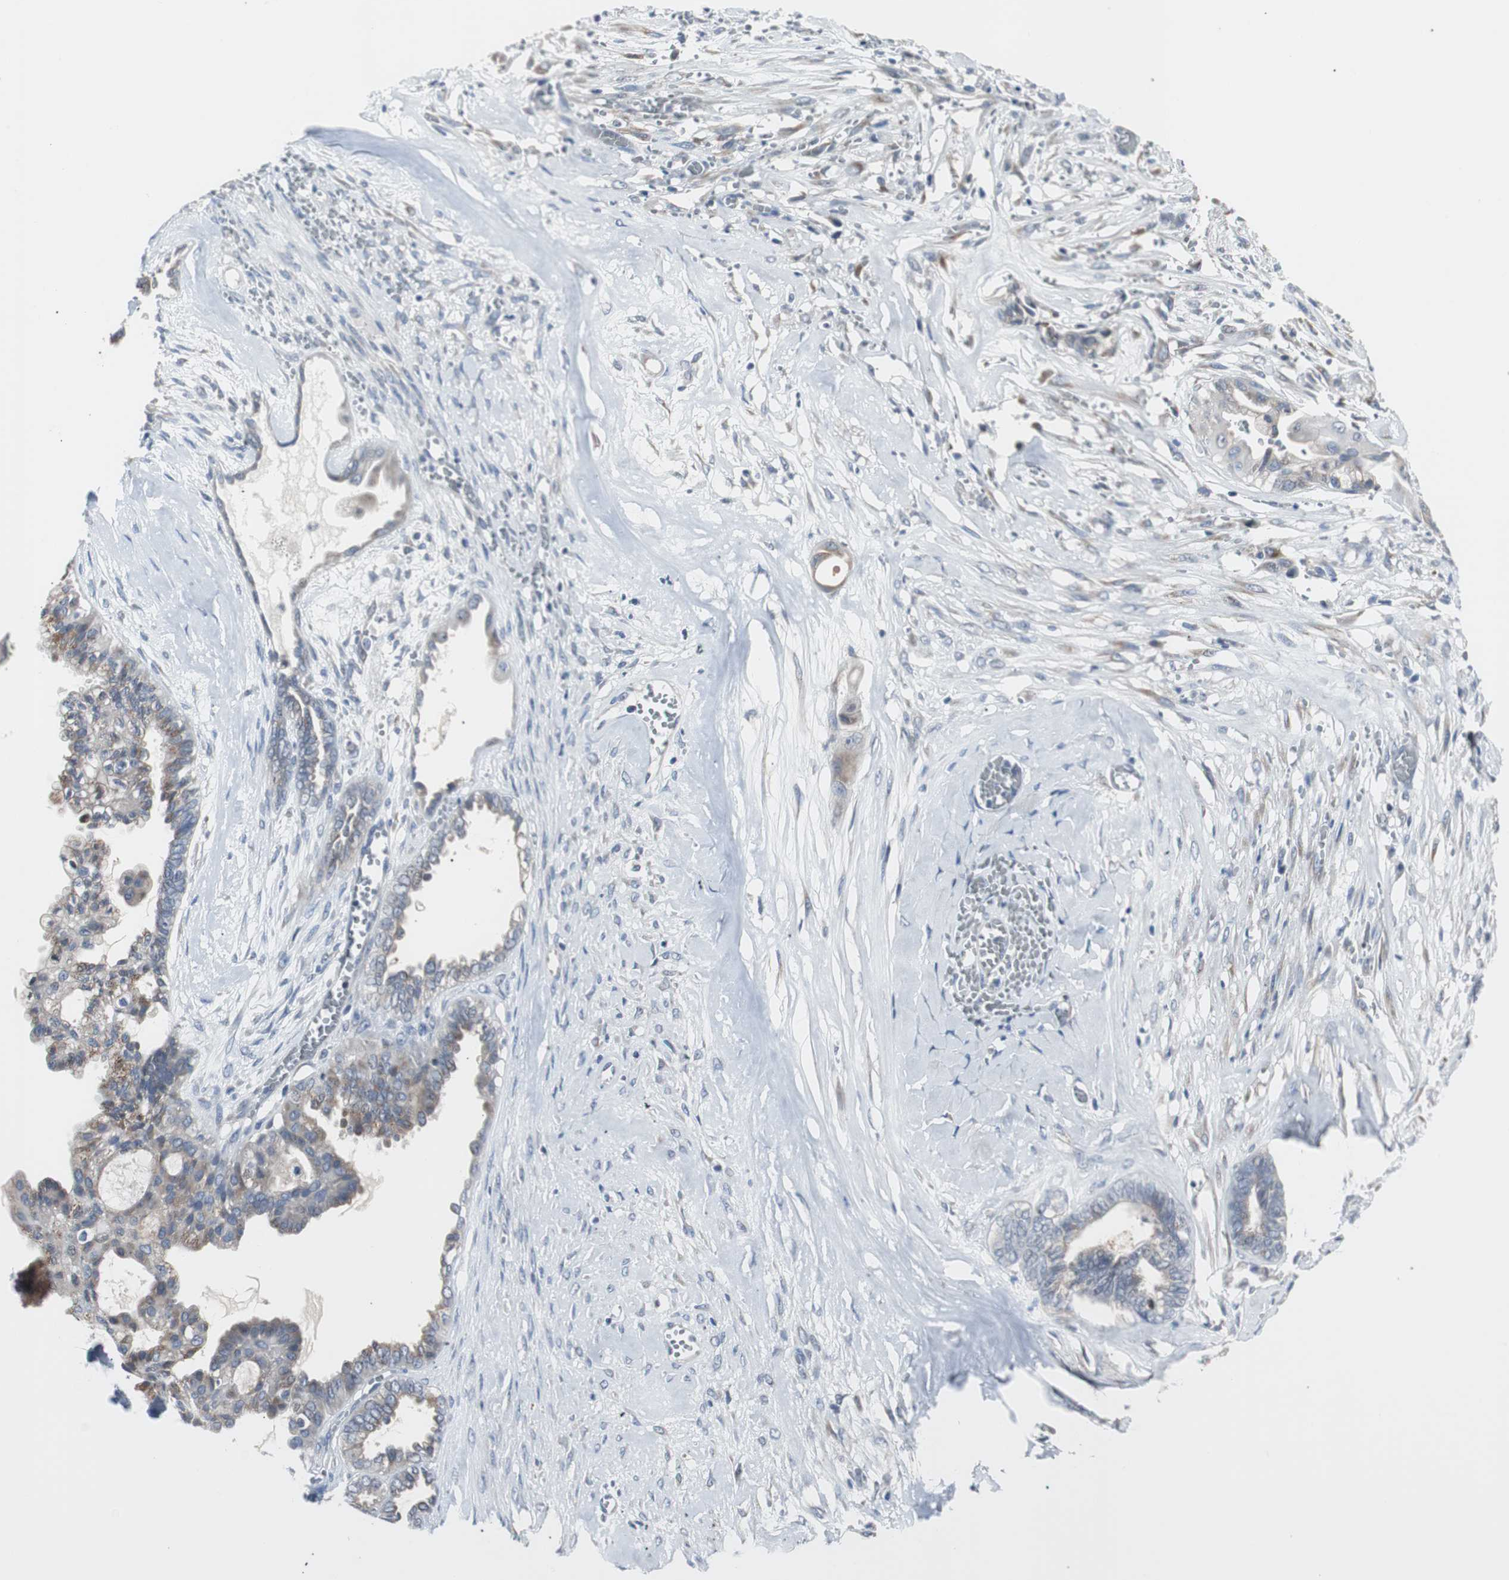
{"staining": {"intensity": "weak", "quantity": ">75%", "location": "cytoplasmic/membranous"}, "tissue": "ovarian cancer", "cell_type": "Tumor cells", "image_type": "cancer", "snomed": [{"axis": "morphology", "description": "Carcinoma, NOS"}, {"axis": "morphology", "description": "Carcinoma, endometroid"}, {"axis": "topography", "description": "Ovary"}], "caption": "Ovarian cancer (carcinoma) tissue demonstrates weak cytoplasmic/membranous expression in approximately >75% of tumor cells, visualized by immunohistochemistry.", "gene": "SOX30", "patient": {"sex": "female", "age": 50}}